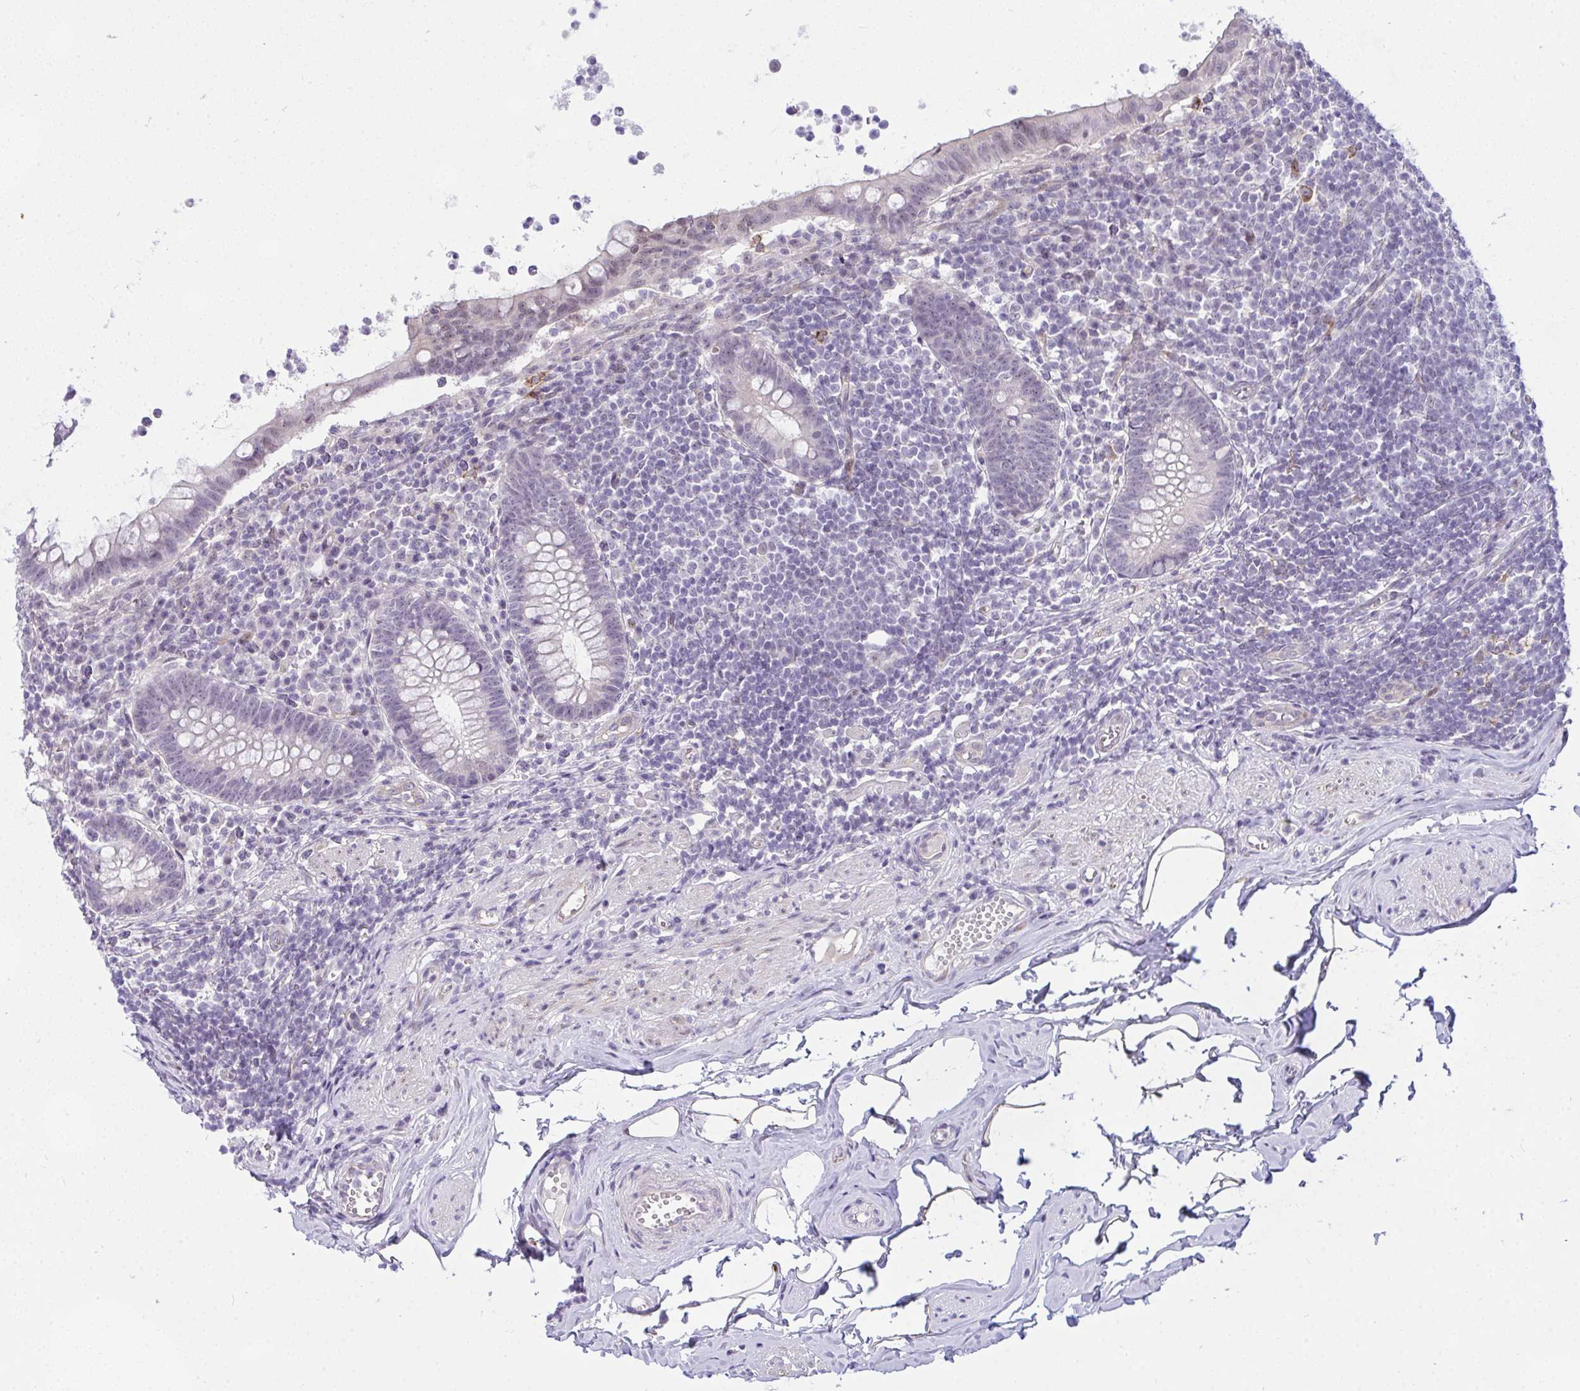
{"staining": {"intensity": "weak", "quantity": "<25%", "location": "nuclear"}, "tissue": "appendix", "cell_type": "Glandular cells", "image_type": "normal", "snomed": [{"axis": "morphology", "description": "Normal tissue, NOS"}, {"axis": "topography", "description": "Appendix"}], "caption": "Immunohistochemistry photomicrograph of benign appendix: human appendix stained with DAB (3,3'-diaminobenzidine) exhibits no significant protein positivity in glandular cells. The staining is performed using DAB (3,3'-diaminobenzidine) brown chromogen with nuclei counter-stained in using hematoxylin.", "gene": "NFXL1", "patient": {"sex": "female", "age": 56}}